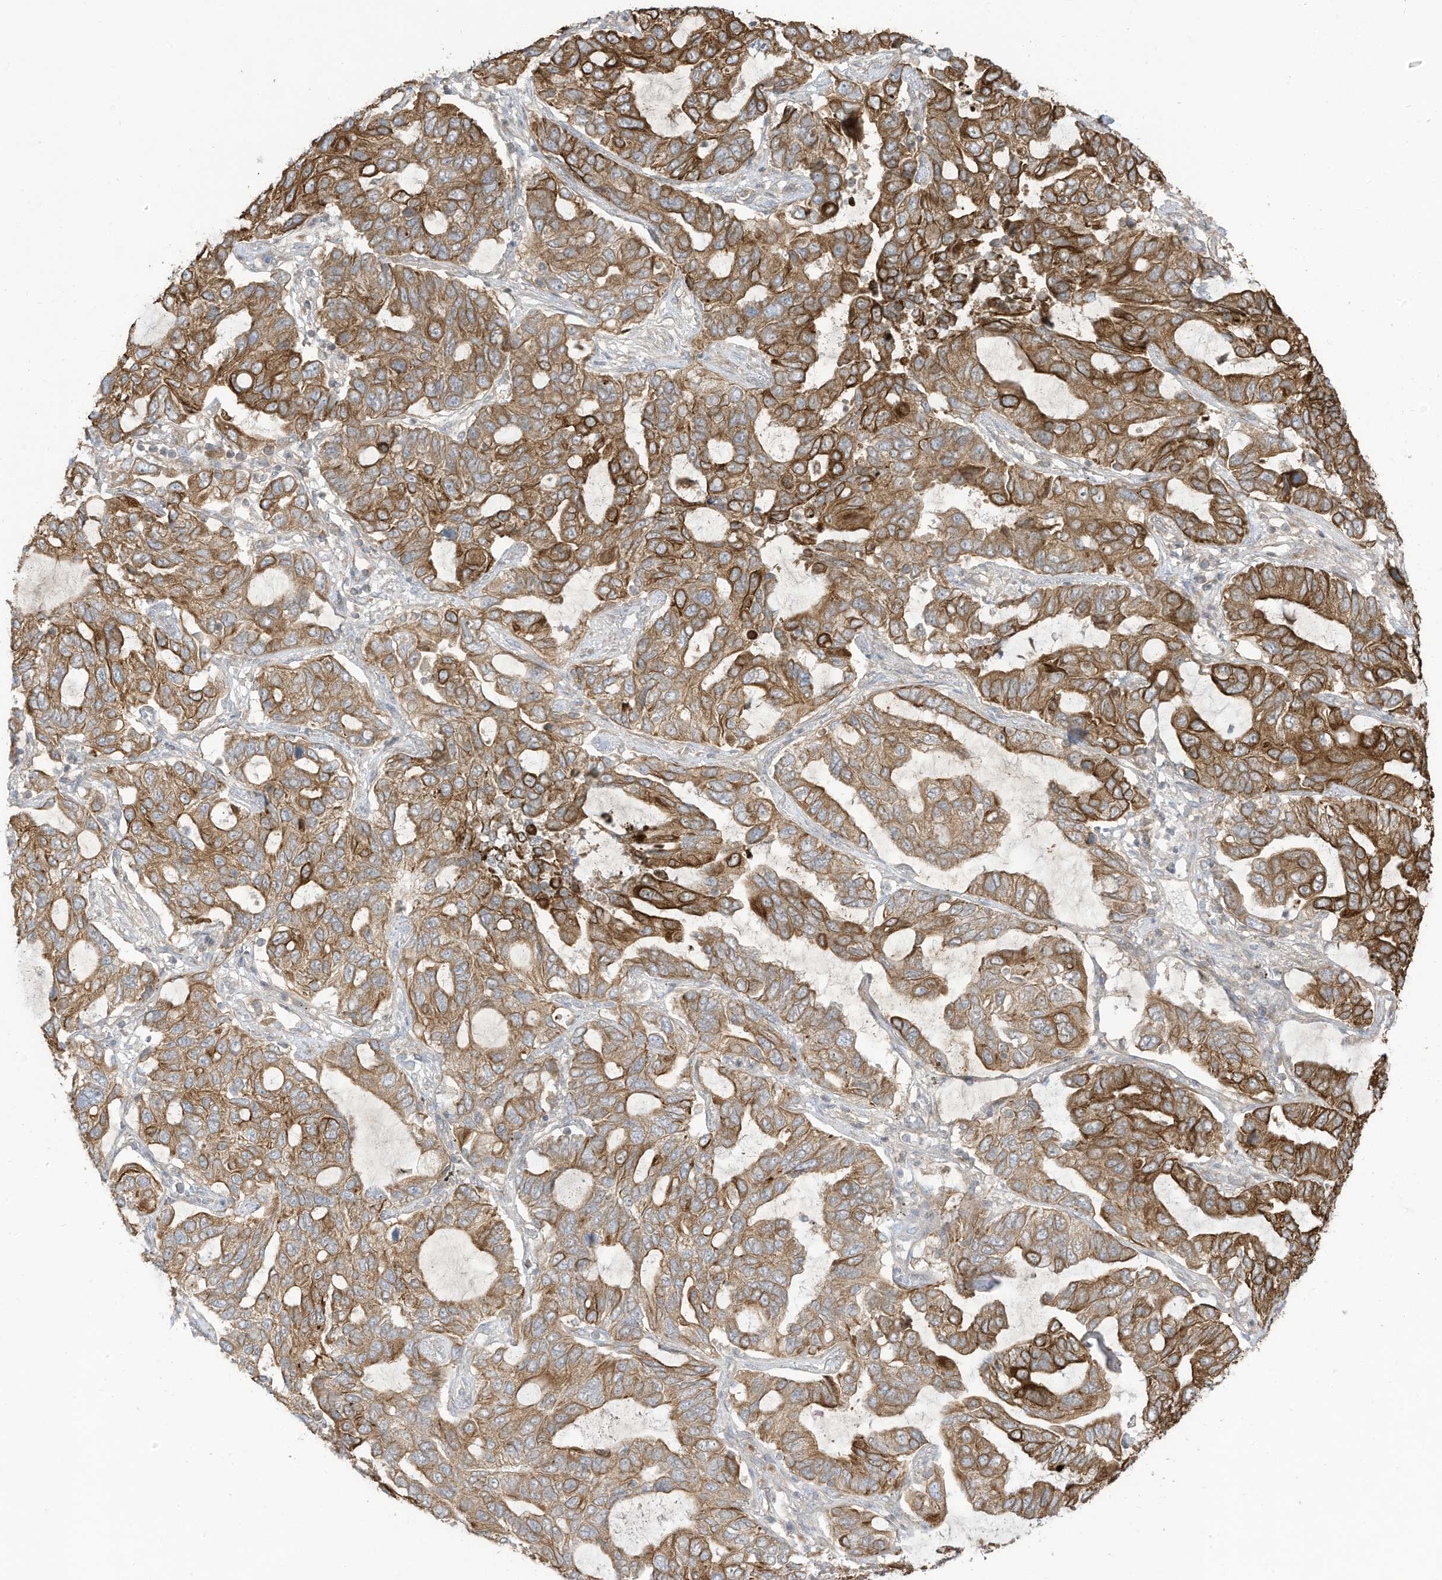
{"staining": {"intensity": "strong", "quantity": ">75%", "location": "cytoplasmic/membranous"}, "tissue": "lung cancer", "cell_type": "Tumor cells", "image_type": "cancer", "snomed": [{"axis": "morphology", "description": "Adenocarcinoma, NOS"}, {"axis": "topography", "description": "Lung"}], "caption": "Immunohistochemical staining of human lung cancer shows strong cytoplasmic/membranous protein positivity in about >75% of tumor cells.", "gene": "CGAS", "patient": {"sex": "male", "age": 64}}